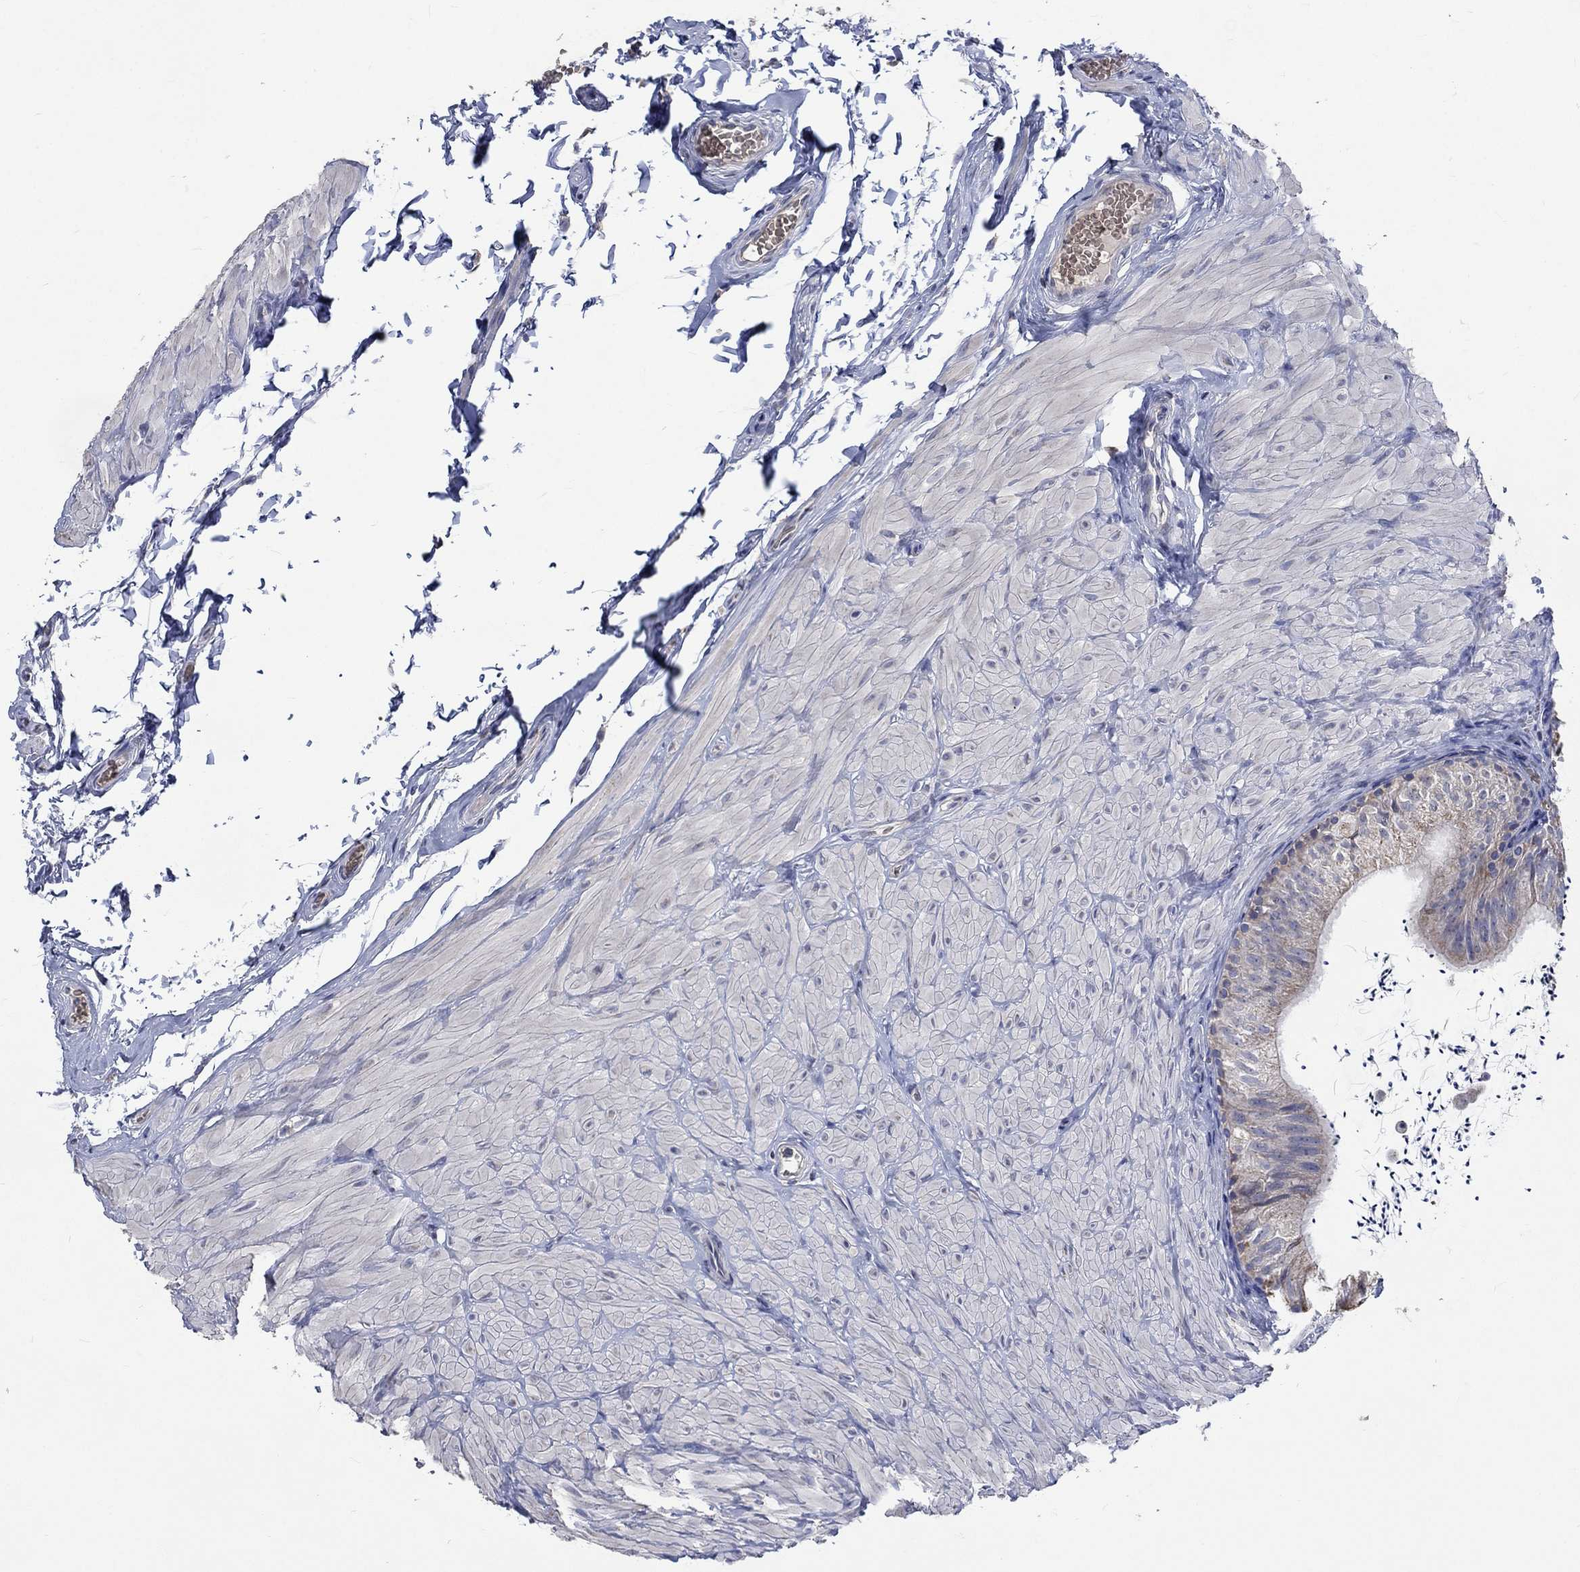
{"staining": {"intensity": "negative", "quantity": "none", "location": "none"}, "tissue": "epididymis", "cell_type": "Glandular cells", "image_type": "normal", "snomed": [{"axis": "morphology", "description": "Normal tissue, NOS"}, {"axis": "topography", "description": "Epididymis"}], "caption": "Human epididymis stained for a protein using immunohistochemistry demonstrates no staining in glandular cells.", "gene": "UGT8", "patient": {"sex": "male", "age": 32}}